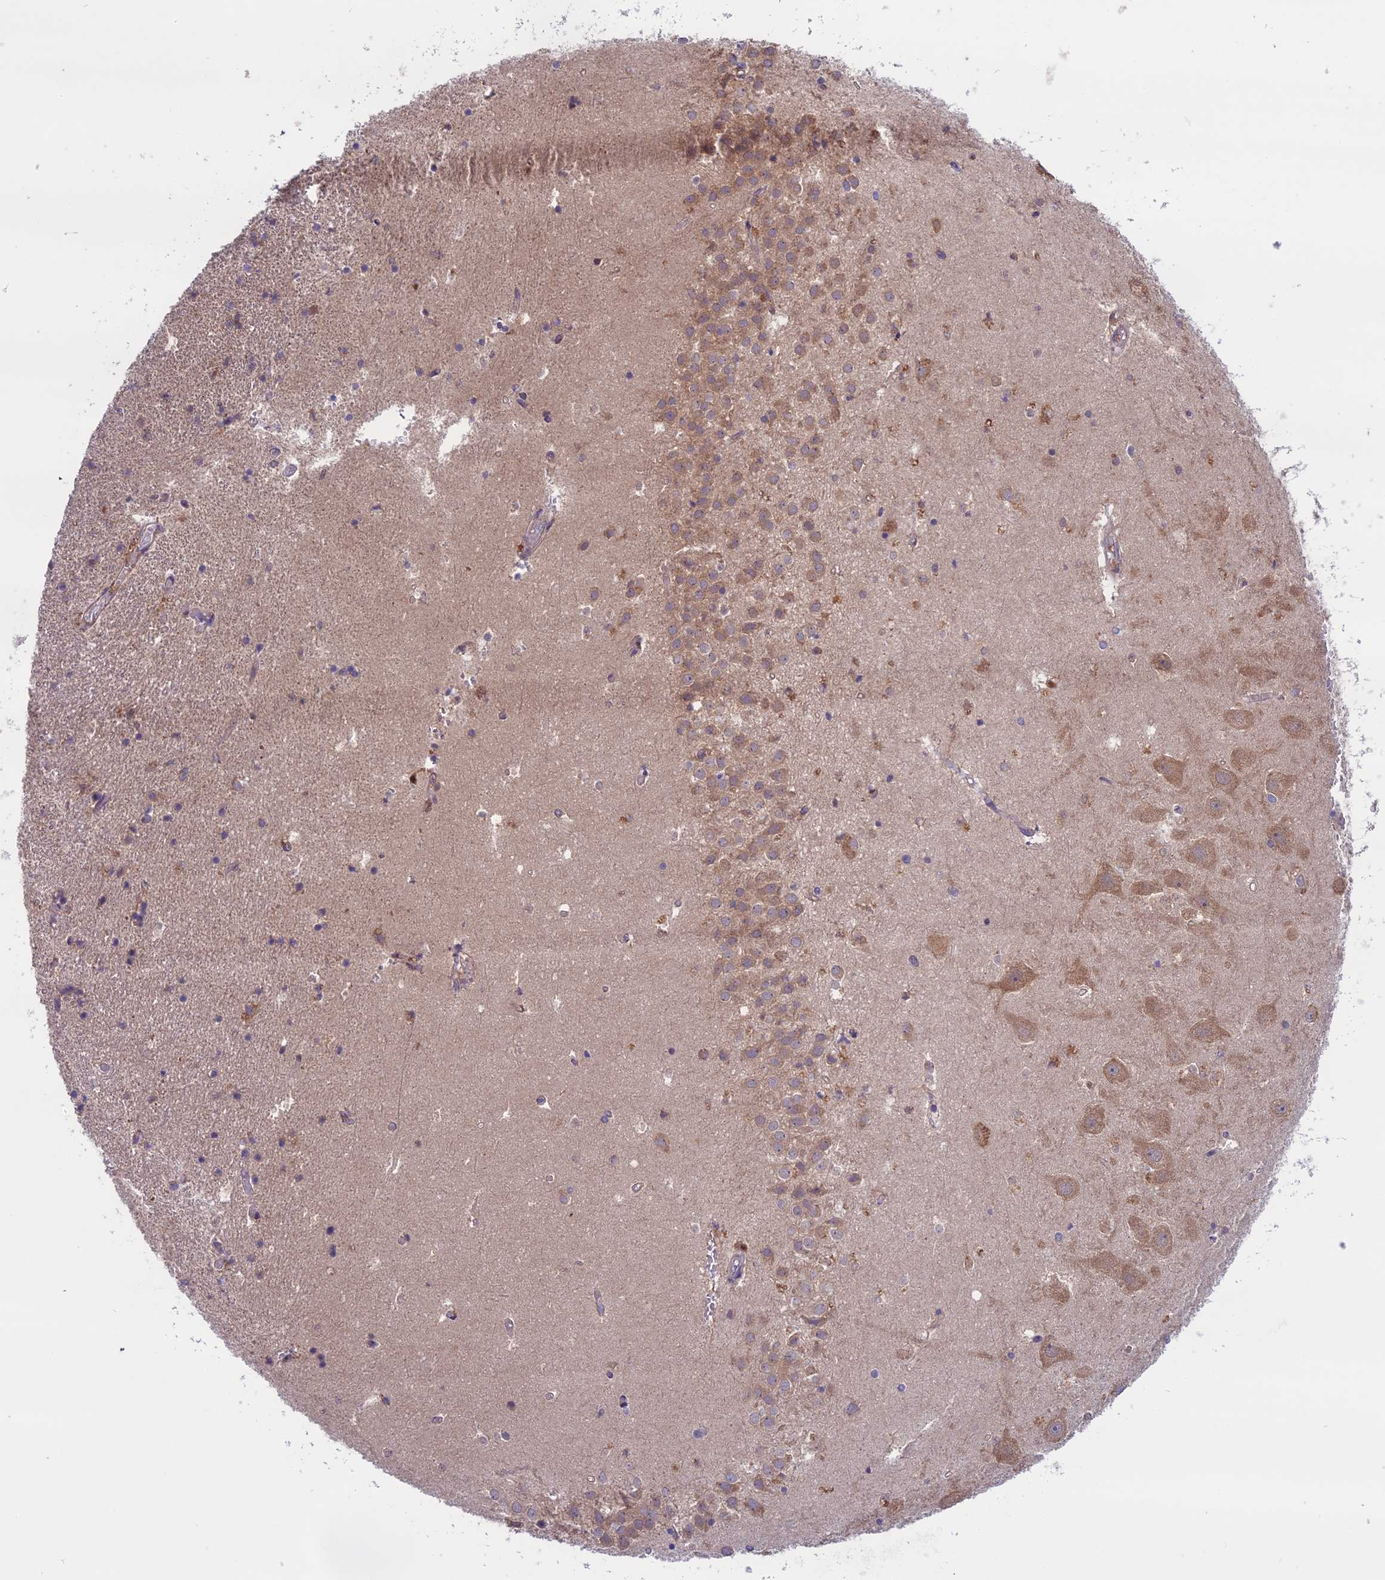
{"staining": {"intensity": "weak", "quantity": "<25%", "location": "cytoplasmic/membranous"}, "tissue": "hippocampus", "cell_type": "Glial cells", "image_type": "normal", "snomed": [{"axis": "morphology", "description": "Normal tissue, NOS"}, {"axis": "topography", "description": "Hippocampus"}], "caption": "An immunohistochemistry (IHC) photomicrograph of benign hippocampus is shown. There is no staining in glial cells of hippocampus.", "gene": "DCTN5", "patient": {"sex": "female", "age": 52}}